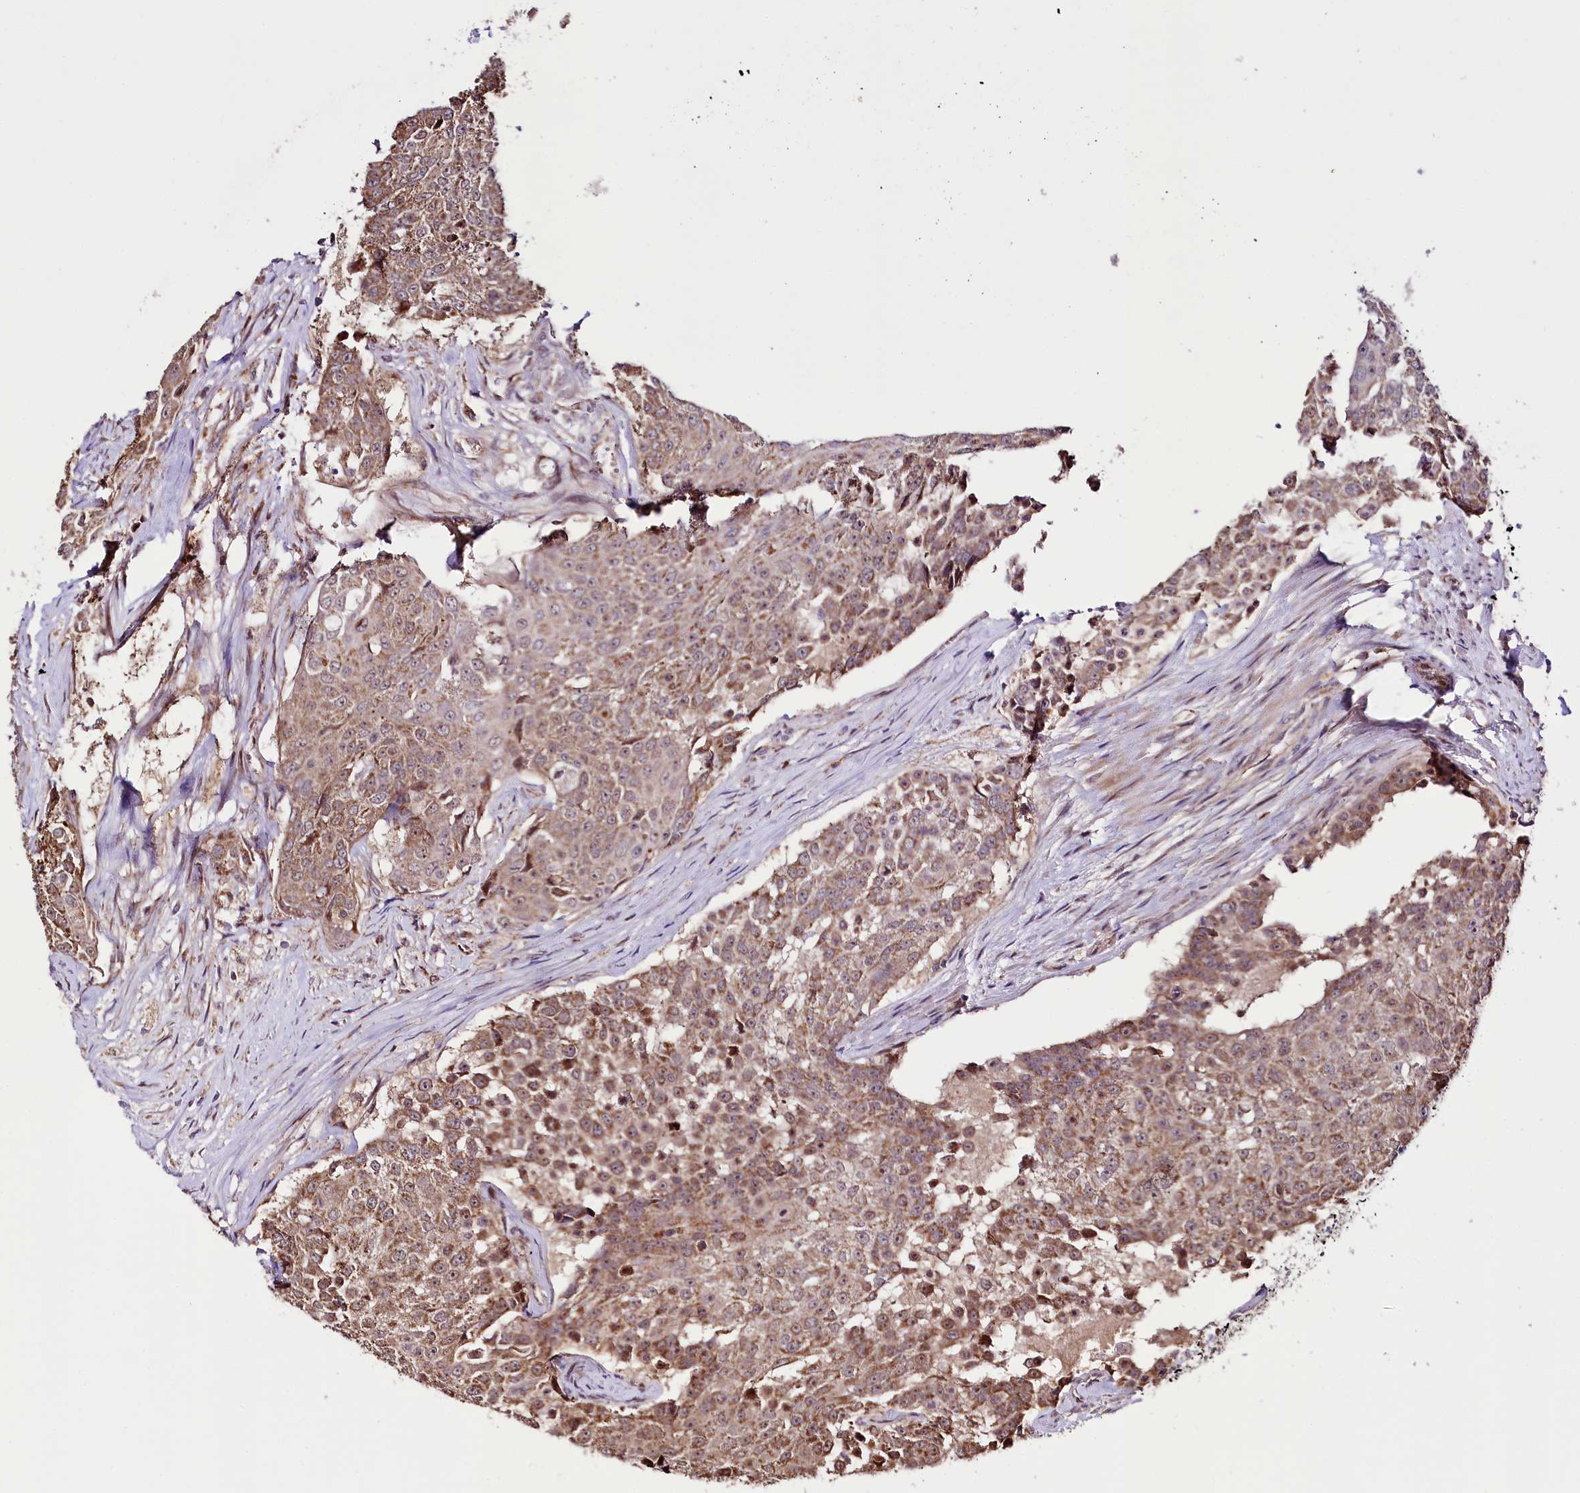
{"staining": {"intensity": "moderate", "quantity": ">75%", "location": "cytoplasmic/membranous"}, "tissue": "urothelial cancer", "cell_type": "Tumor cells", "image_type": "cancer", "snomed": [{"axis": "morphology", "description": "Urothelial carcinoma, High grade"}, {"axis": "topography", "description": "Urinary bladder"}], "caption": "Immunohistochemistry (IHC) (DAB) staining of human urothelial carcinoma (high-grade) shows moderate cytoplasmic/membranous protein positivity in approximately >75% of tumor cells.", "gene": "ST7", "patient": {"sex": "female", "age": 63}}